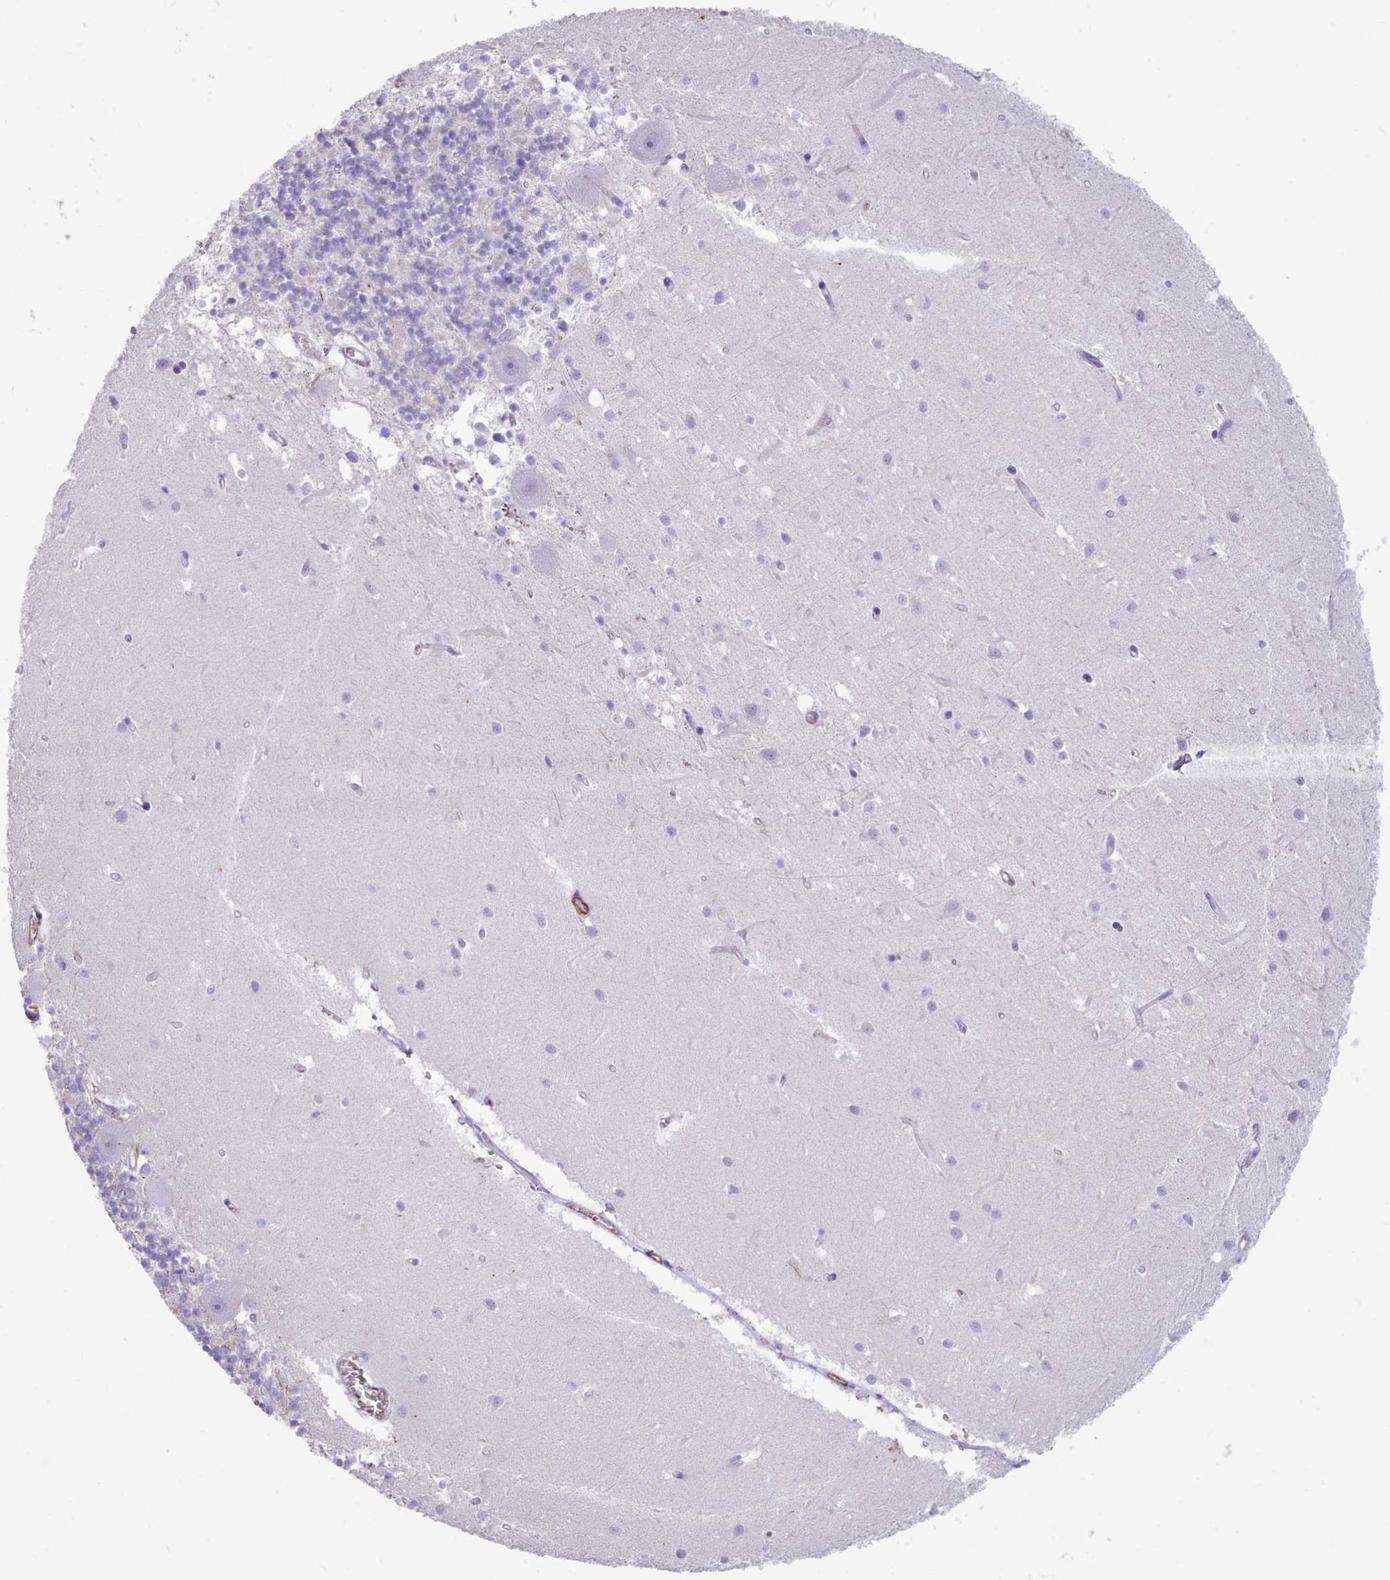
{"staining": {"intensity": "negative", "quantity": "none", "location": "none"}, "tissue": "cerebellum", "cell_type": "Cells in granular layer", "image_type": "normal", "snomed": [{"axis": "morphology", "description": "Normal tissue, NOS"}, {"axis": "topography", "description": "Cerebellum"}], "caption": "IHC of normal human cerebellum exhibits no expression in cells in granular layer.", "gene": "FPGS", "patient": {"sex": "male", "age": 54}}